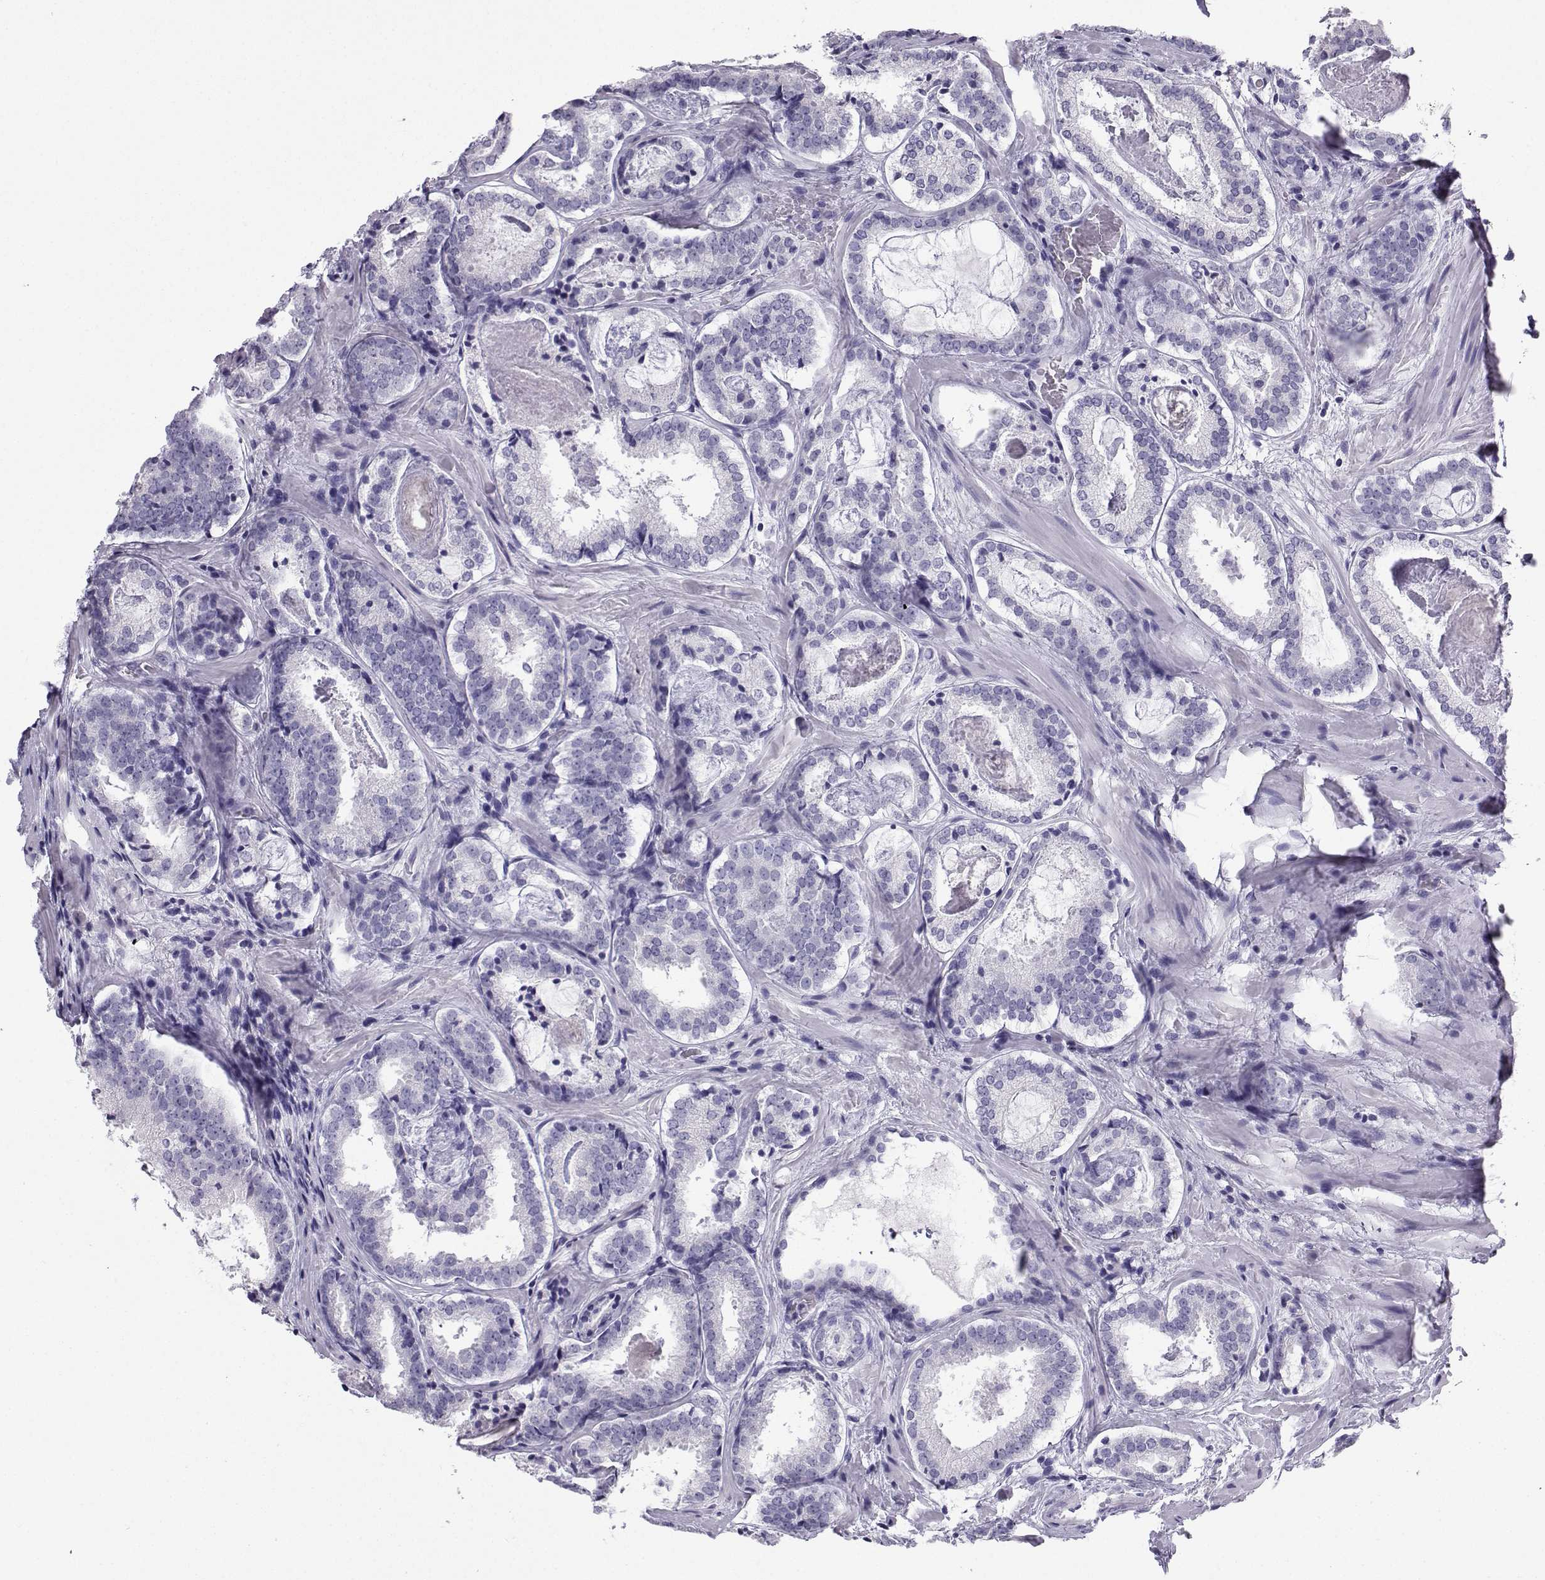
{"staining": {"intensity": "negative", "quantity": "none", "location": "none"}, "tissue": "prostate cancer", "cell_type": "Tumor cells", "image_type": "cancer", "snomed": [{"axis": "morphology", "description": "Adenocarcinoma, NOS"}, {"axis": "morphology", "description": "Adenocarcinoma, High grade"}, {"axis": "topography", "description": "Prostate"}], "caption": "IHC histopathology image of neoplastic tissue: prostate cancer (adenocarcinoma) stained with DAB (3,3'-diaminobenzidine) reveals no significant protein staining in tumor cells.", "gene": "NEFL", "patient": {"sex": "male", "age": 62}}